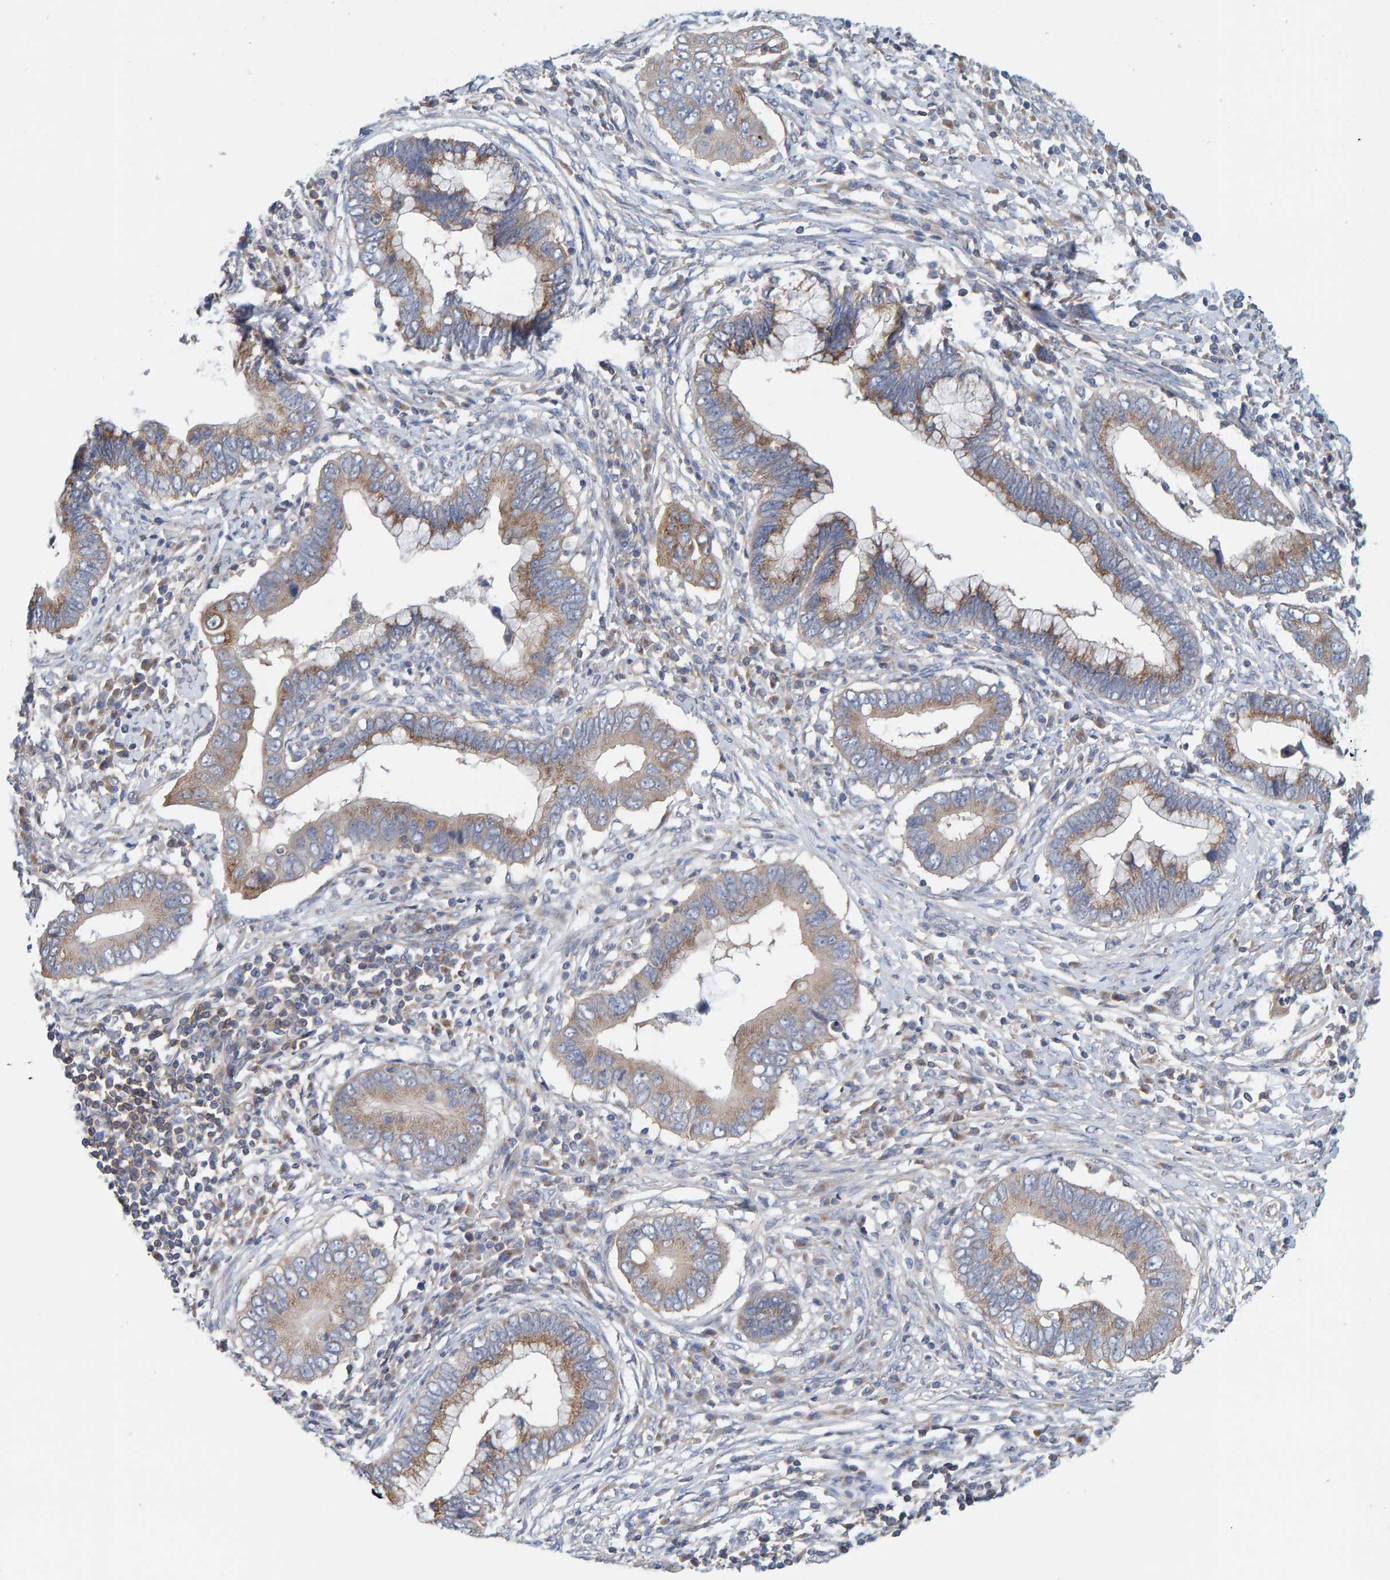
{"staining": {"intensity": "weak", "quantity": ">75%", "location": "cytoplasmic/membranous"}, "tissue": "cervical cancer", "cell_type": "Tumor cells", "image_type": "cancer", "snomed": [{"axis": "morphology", "description": "Adenocarcinoma, NOS"}, {"axis": "topography", "description": "Cervix"}], "caption": "Cervical adenocarcinoma stained with immunohistochemistry demonstrates weak cytoplasmic/membranous positivity in approximately >75% of tumor cells.", "gene": "CCM2", "patient": {"sex": "female", "age": 44}}